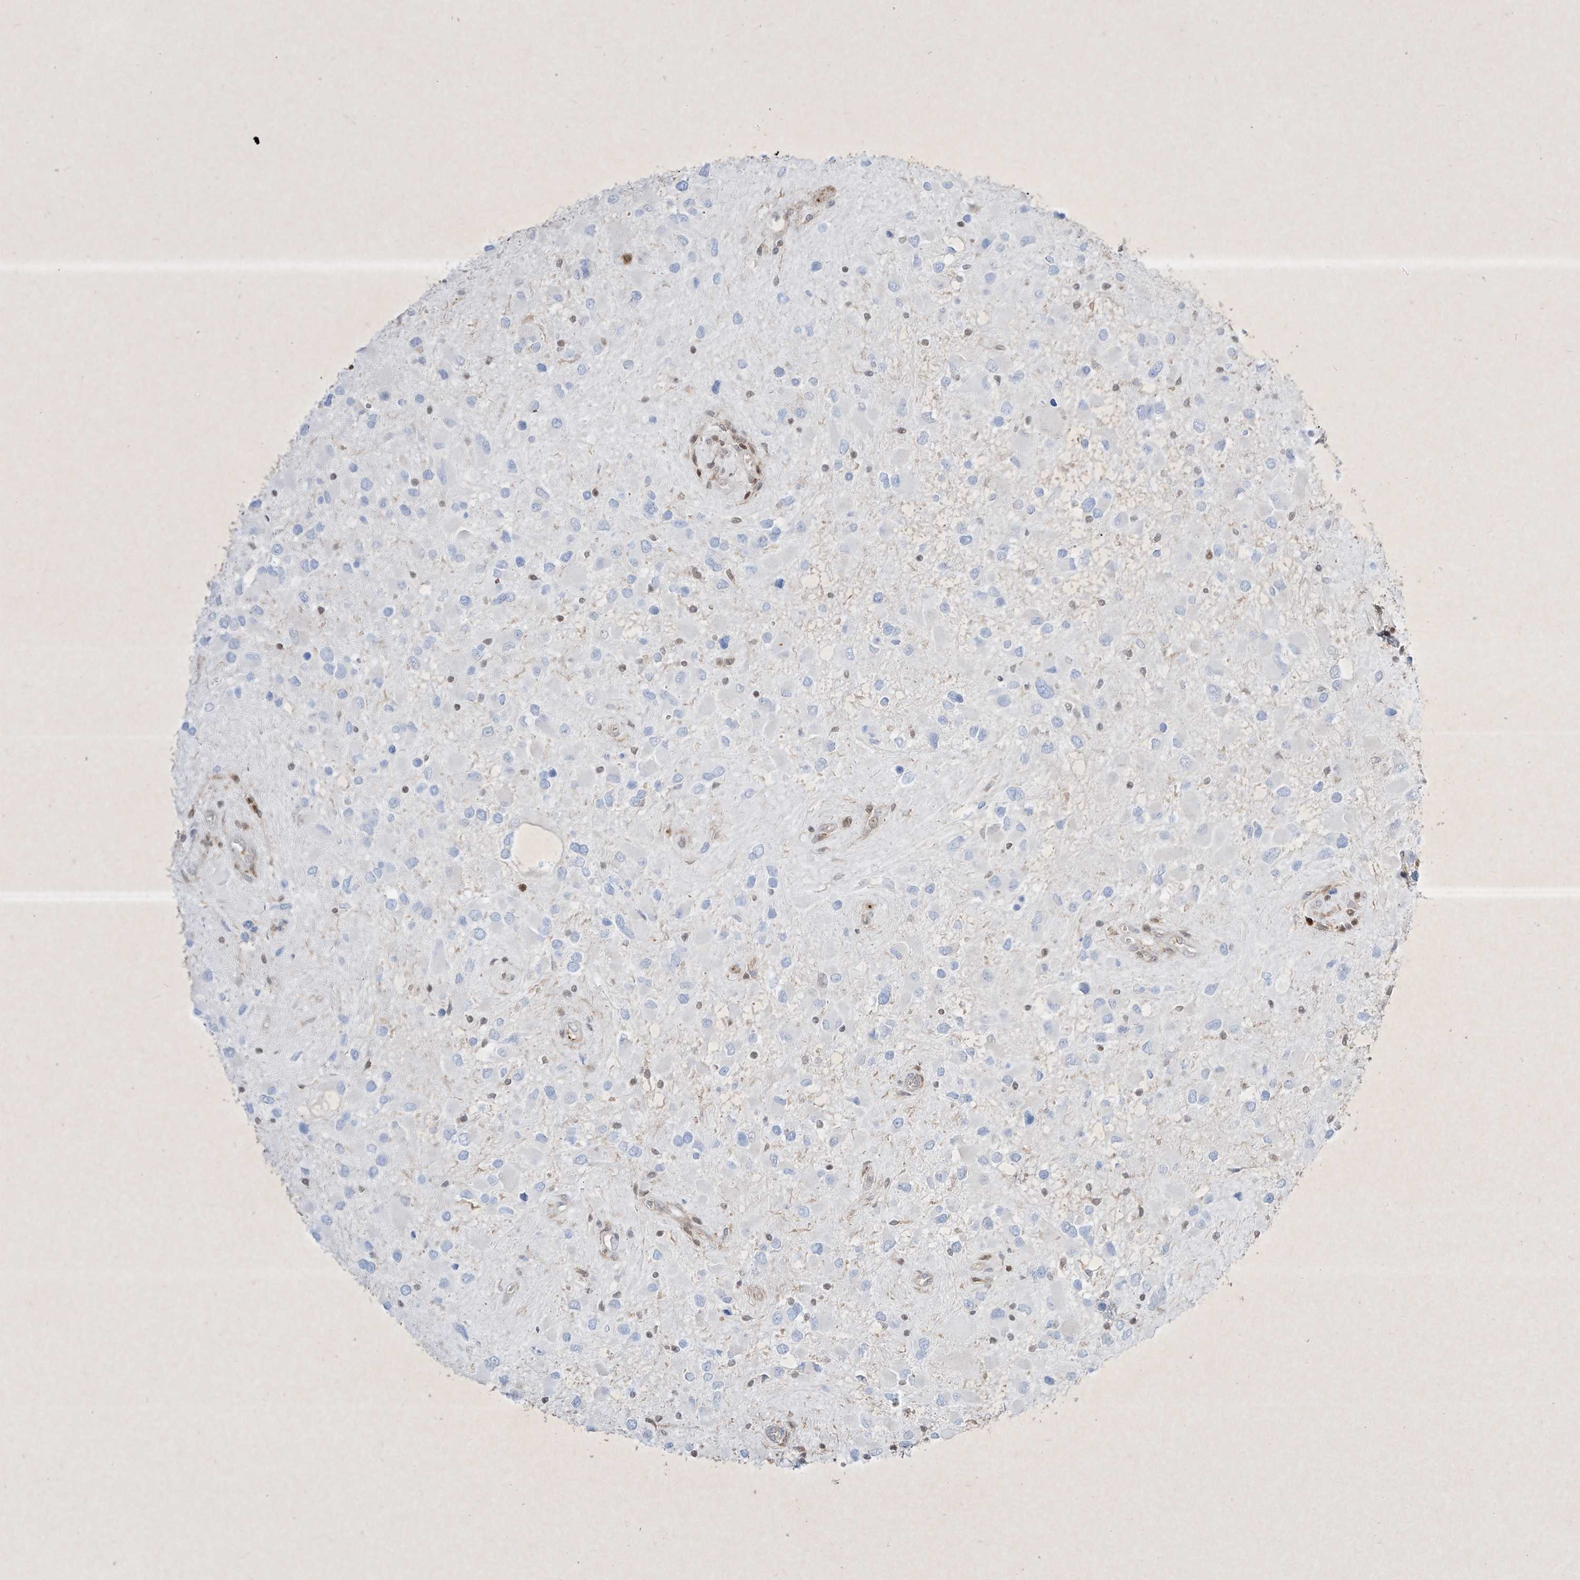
{"staining": {"intensity": "negative", "quantity": "none", "location": "none"}, "tissue": "glioma", "cell_type": "Tumor cells", "image_type": "cancer", "snomed": [{"axis": "morphology", "description": "Glioma, malignant, High grade"}, {"axis": "topography", "description": "Brain"}], "caption": "This is an immunohistochemistry (IHC) photomicrograph of human glioma. There is no positivity in tumor cells.", "gene": "PSMB10", "patient": {"sex": "male", "age": 53}}